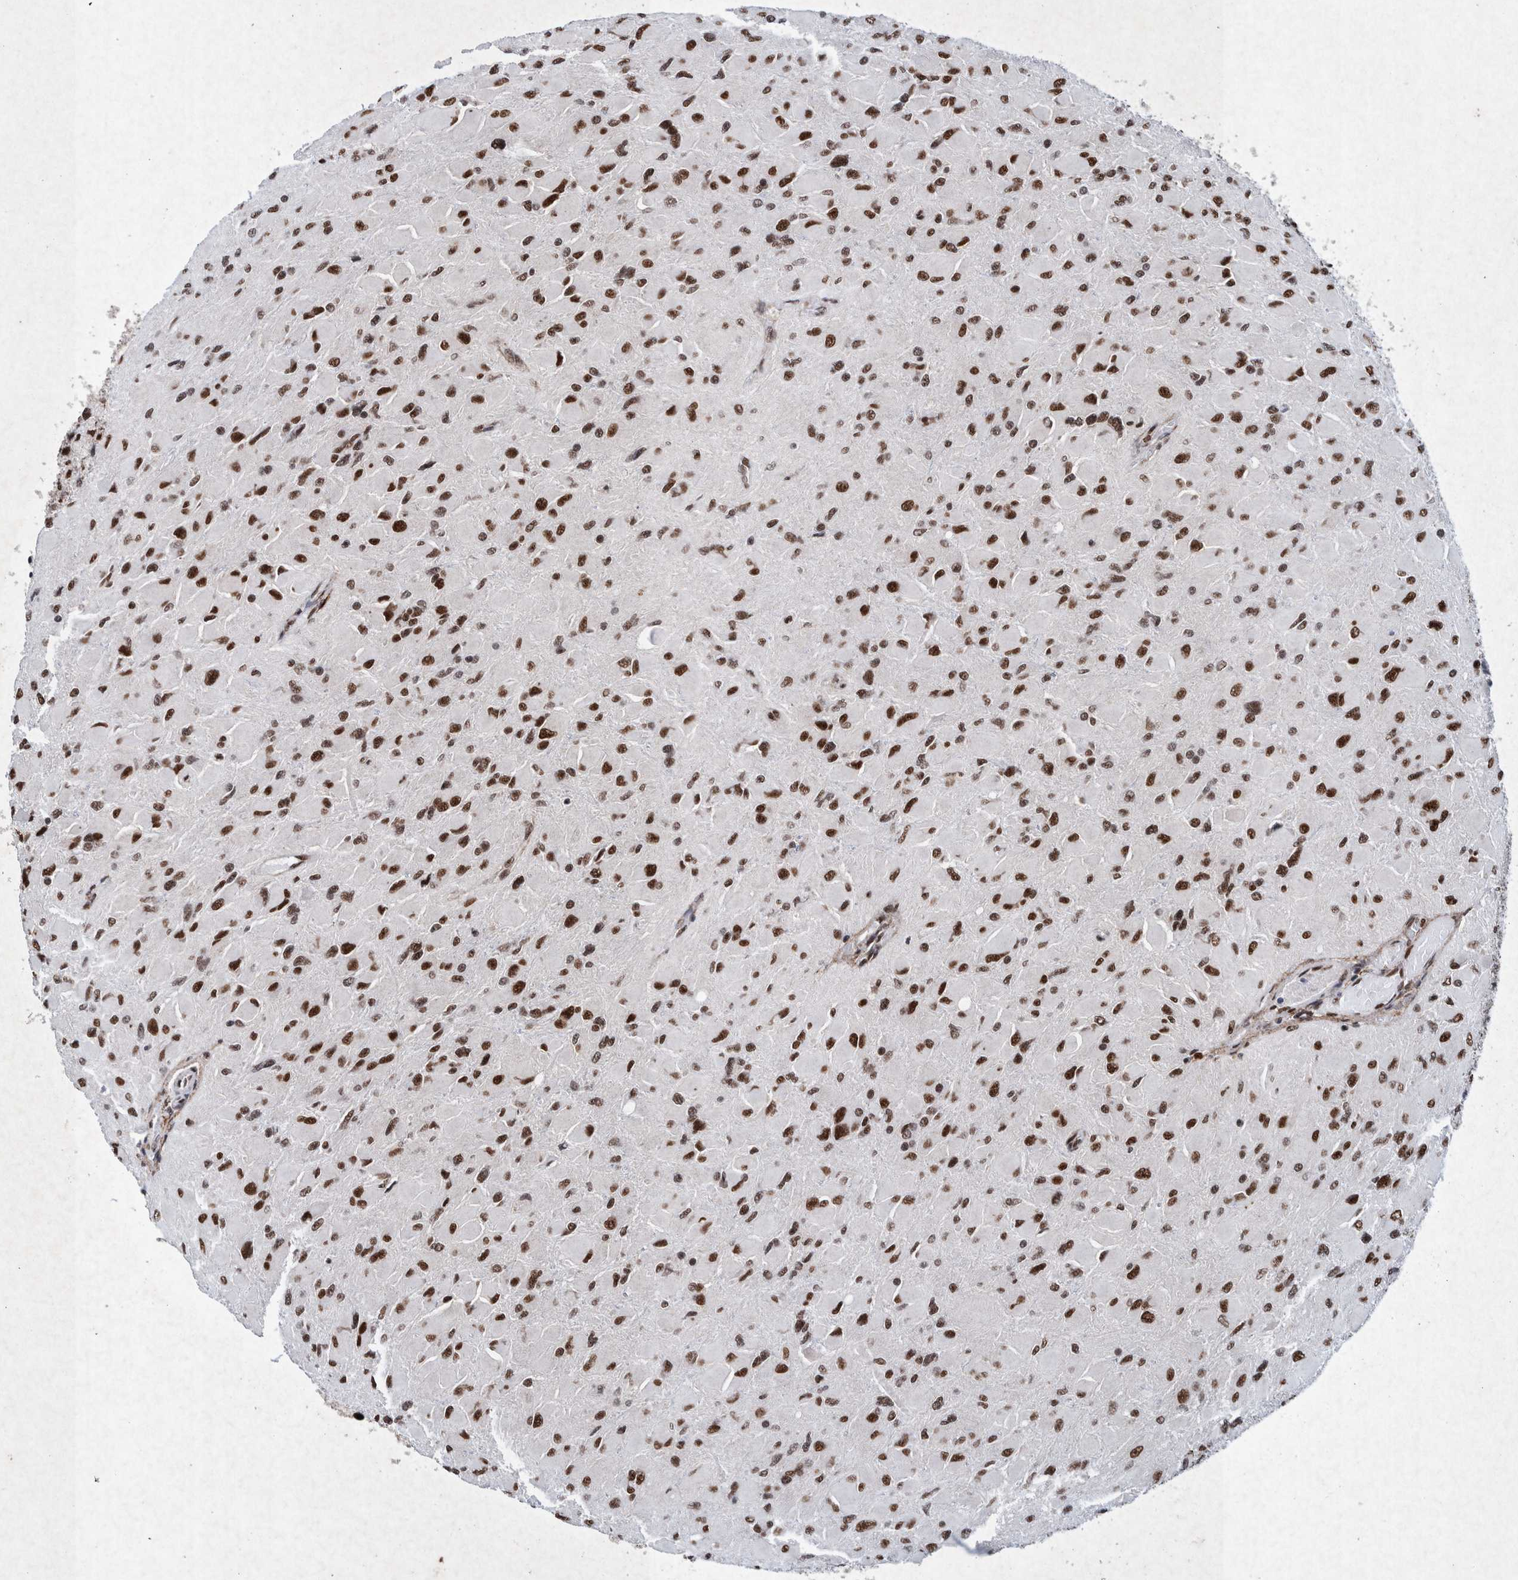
{"staining": {"intensity": "strong", "quantity": ">75%", "location": "nuclear"}, "tissue": "glioma", "cell_type": "Tumor cells", "image_type": "cancer", "snomed": [{"axis": "morphology", "description": "Glioma, malignant, High grade"}, {"axis": "topography", "description": "Cerebral cortex"}], "caption": "Strong nuclear expression for a protein is identified in approximately >75% of tumor cells of malignant glioma (high-grade) using immunohistochemistry (IHC).", "gene": "TAF10", "patient": {"sex": "female", "age": 36}}